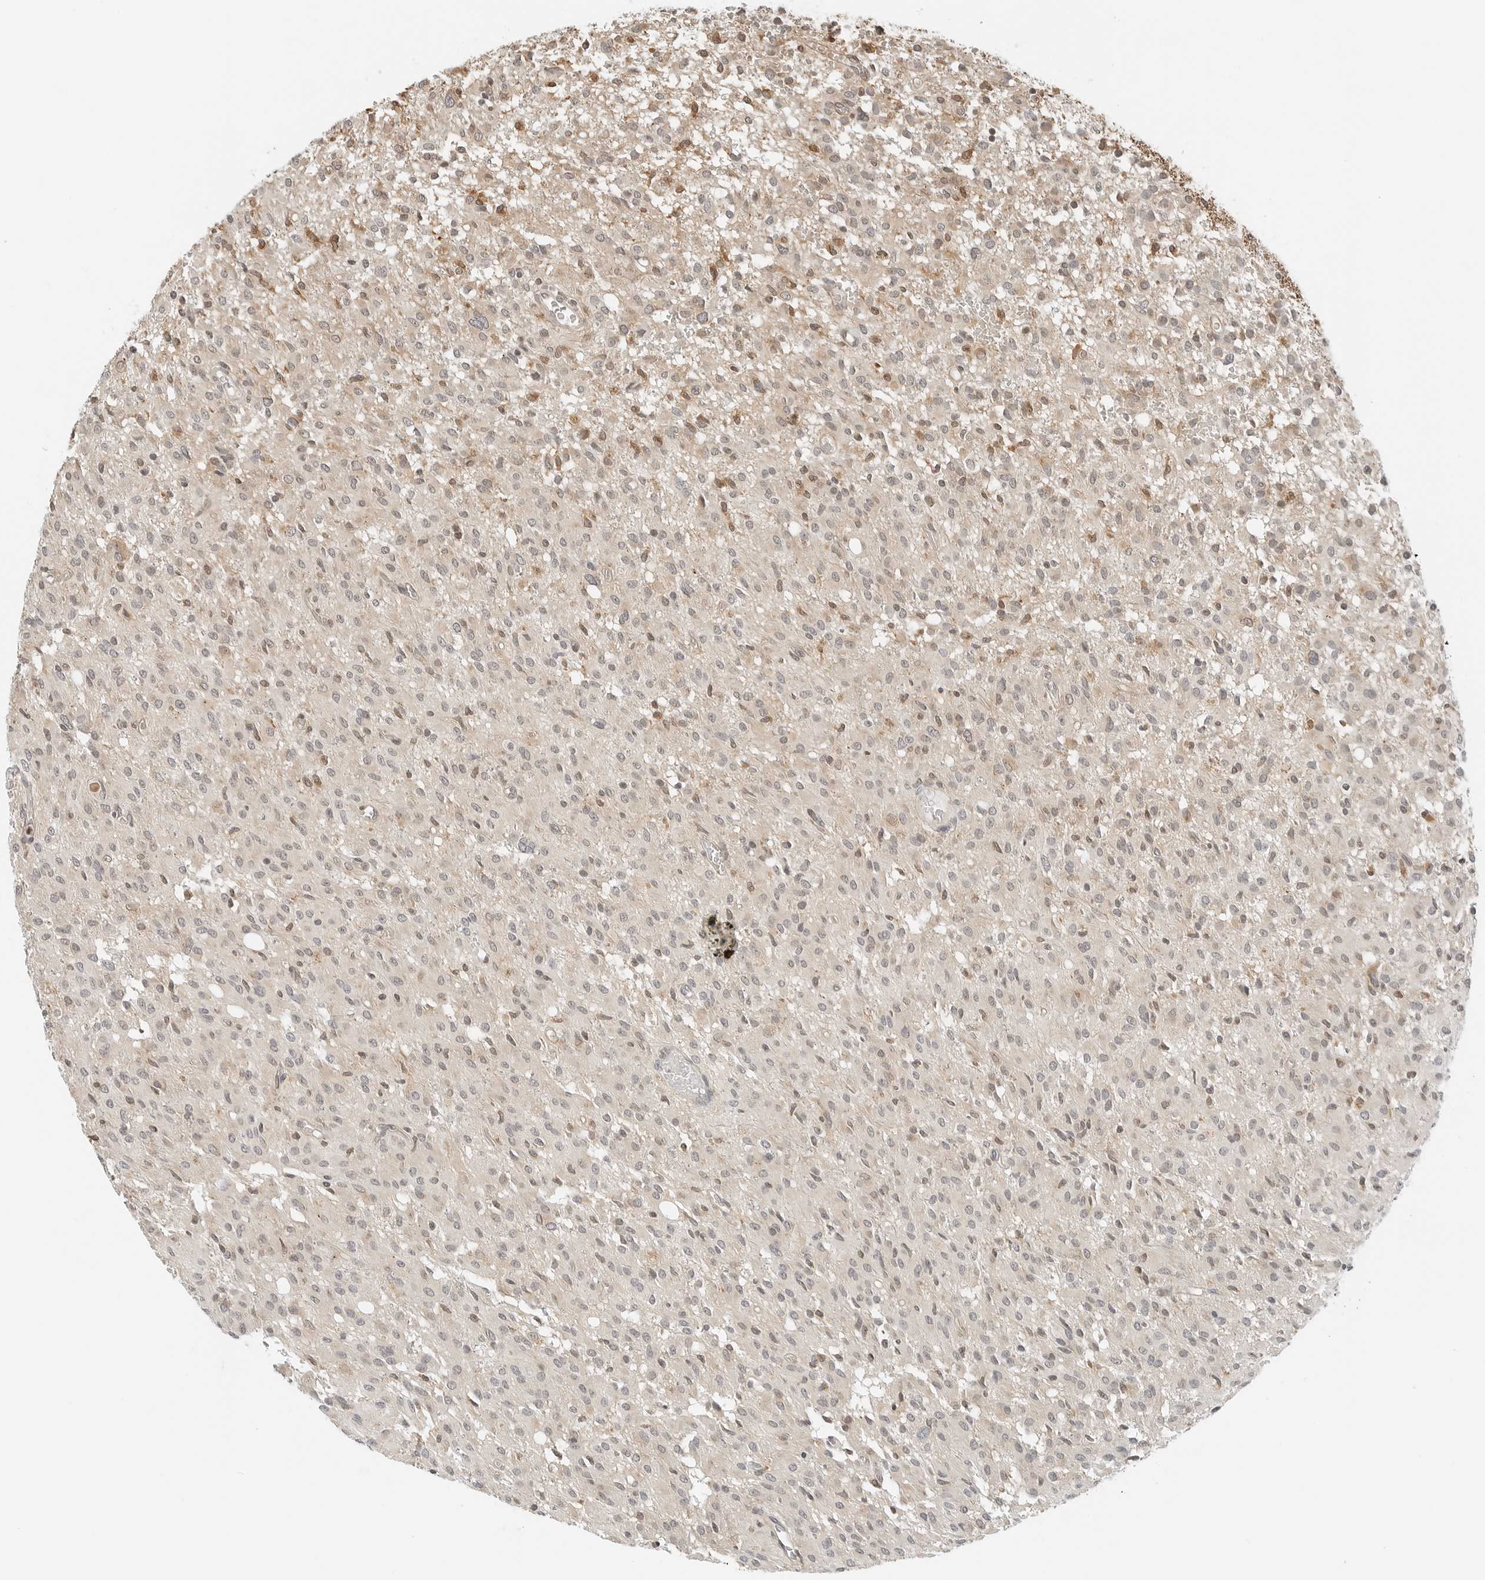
{"staining": {"intensity": "moderate", "quantity": "<25%", "location": "nuclear"}, "tissue": "glioma", "cell_type": "Tumor cells", "image_type": "cancer", "snomed": [{"axis": "morphology", "description": "Glioma, malignant, High grade"}, {"axis": "topography", "description": "Brain"}], "caption": "This image reveals immunohistochemistry (IHC) staining of human malignant high-grade glioma, with low moderate nuclear staining in approximately <25% of tumor cells.", "gene": "IQCC", "patient": {"sex": "female", "age": 59}}